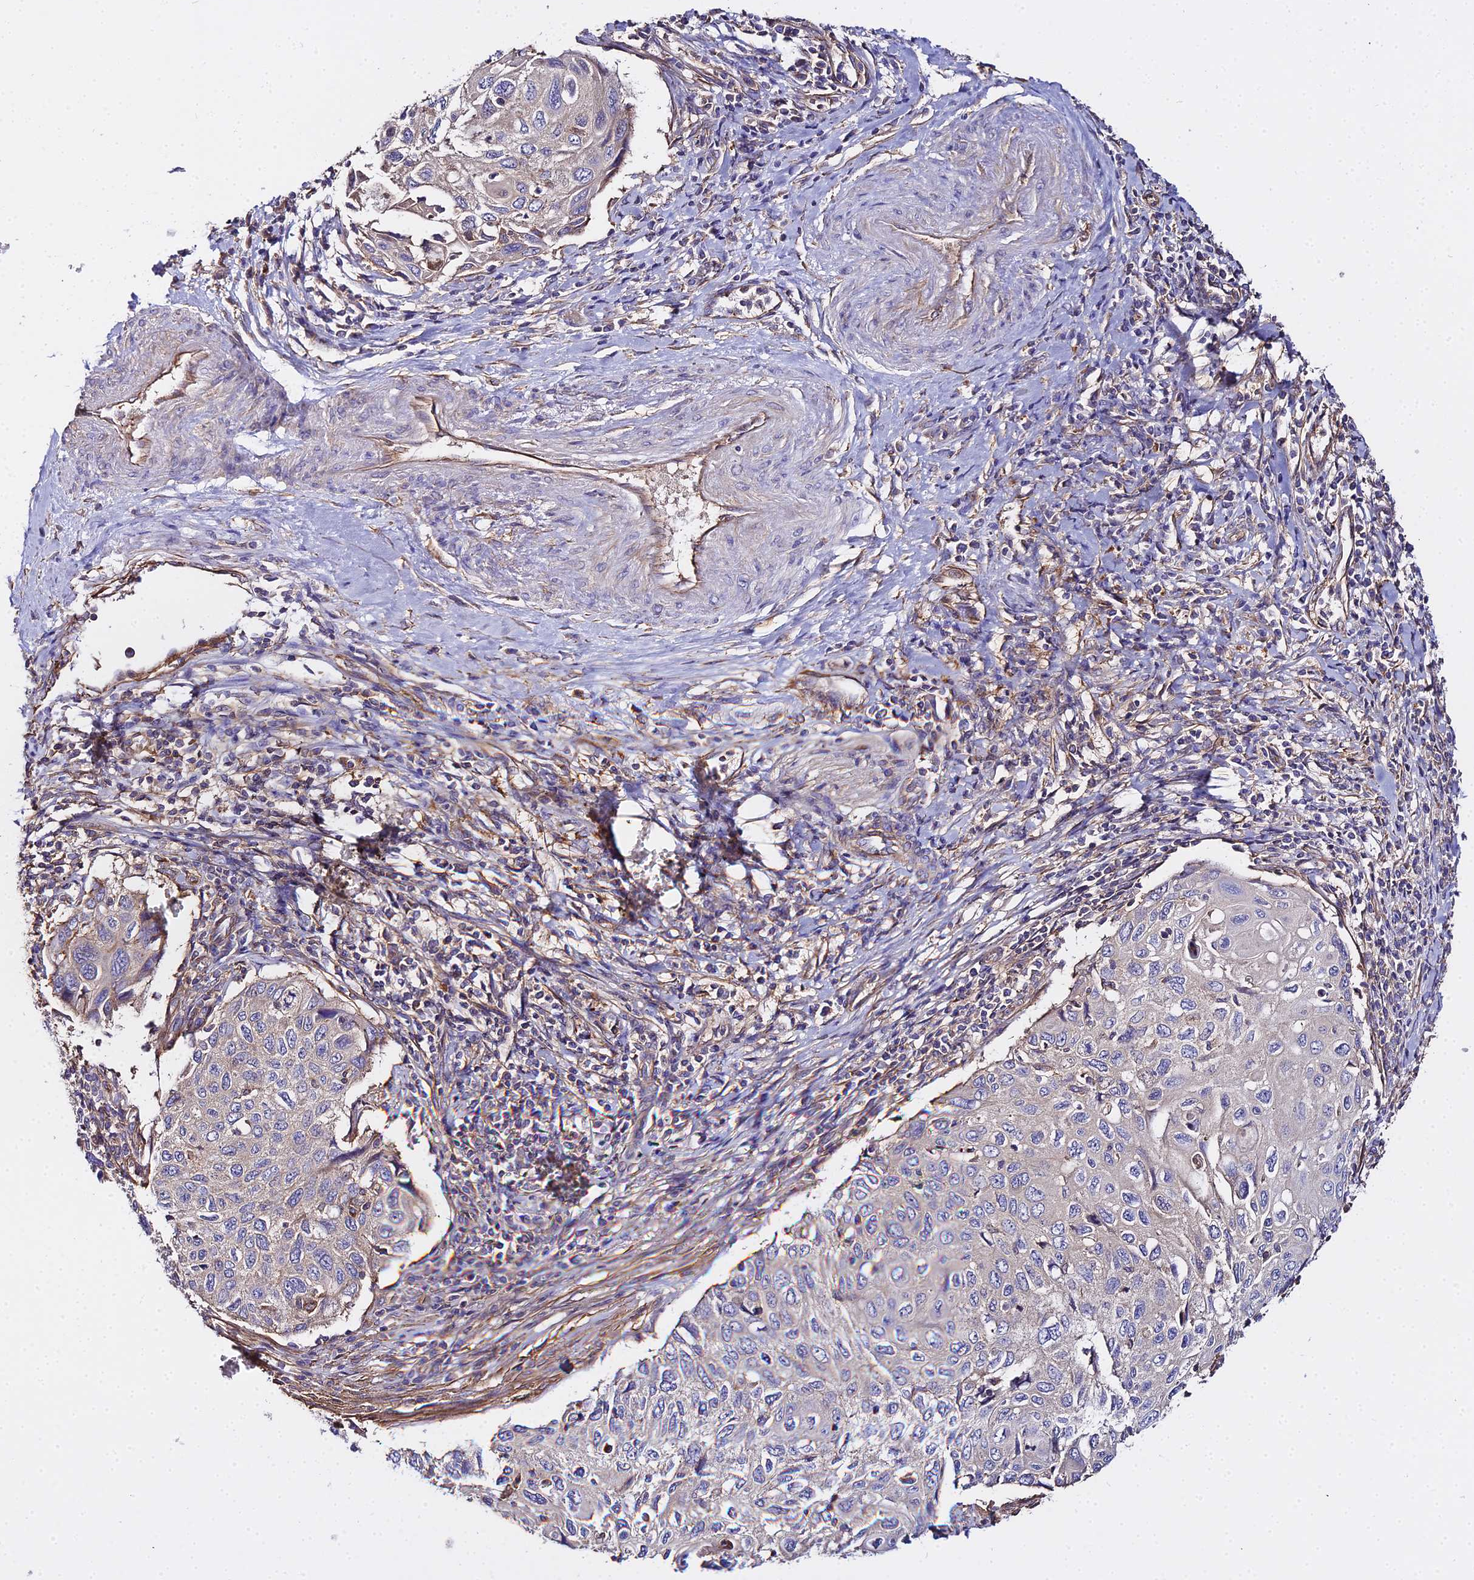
{"staining": {"intensity": "negative", "quantity": "none", "location": "none"}, "tissue": "cervical cancer", "cell_type": "Tumor cells", "image_type": "cancer", "snomed": [{"axis": "morphology", "description": "Squamous cell carcinoma, NOS"}, {"axis": "topography", "description": "Cervix"}], "caption": "Immunohistochemistry (IHC) micrograph of neoplastic tissue: squamous cell carcinoma (cervical) stained with DAB (3,3'-diaminobenzidine) displays no significant protein positivity in tumor cells.", "gene": "GLYAT", "patient": {"sex": "female", "age": 70}}